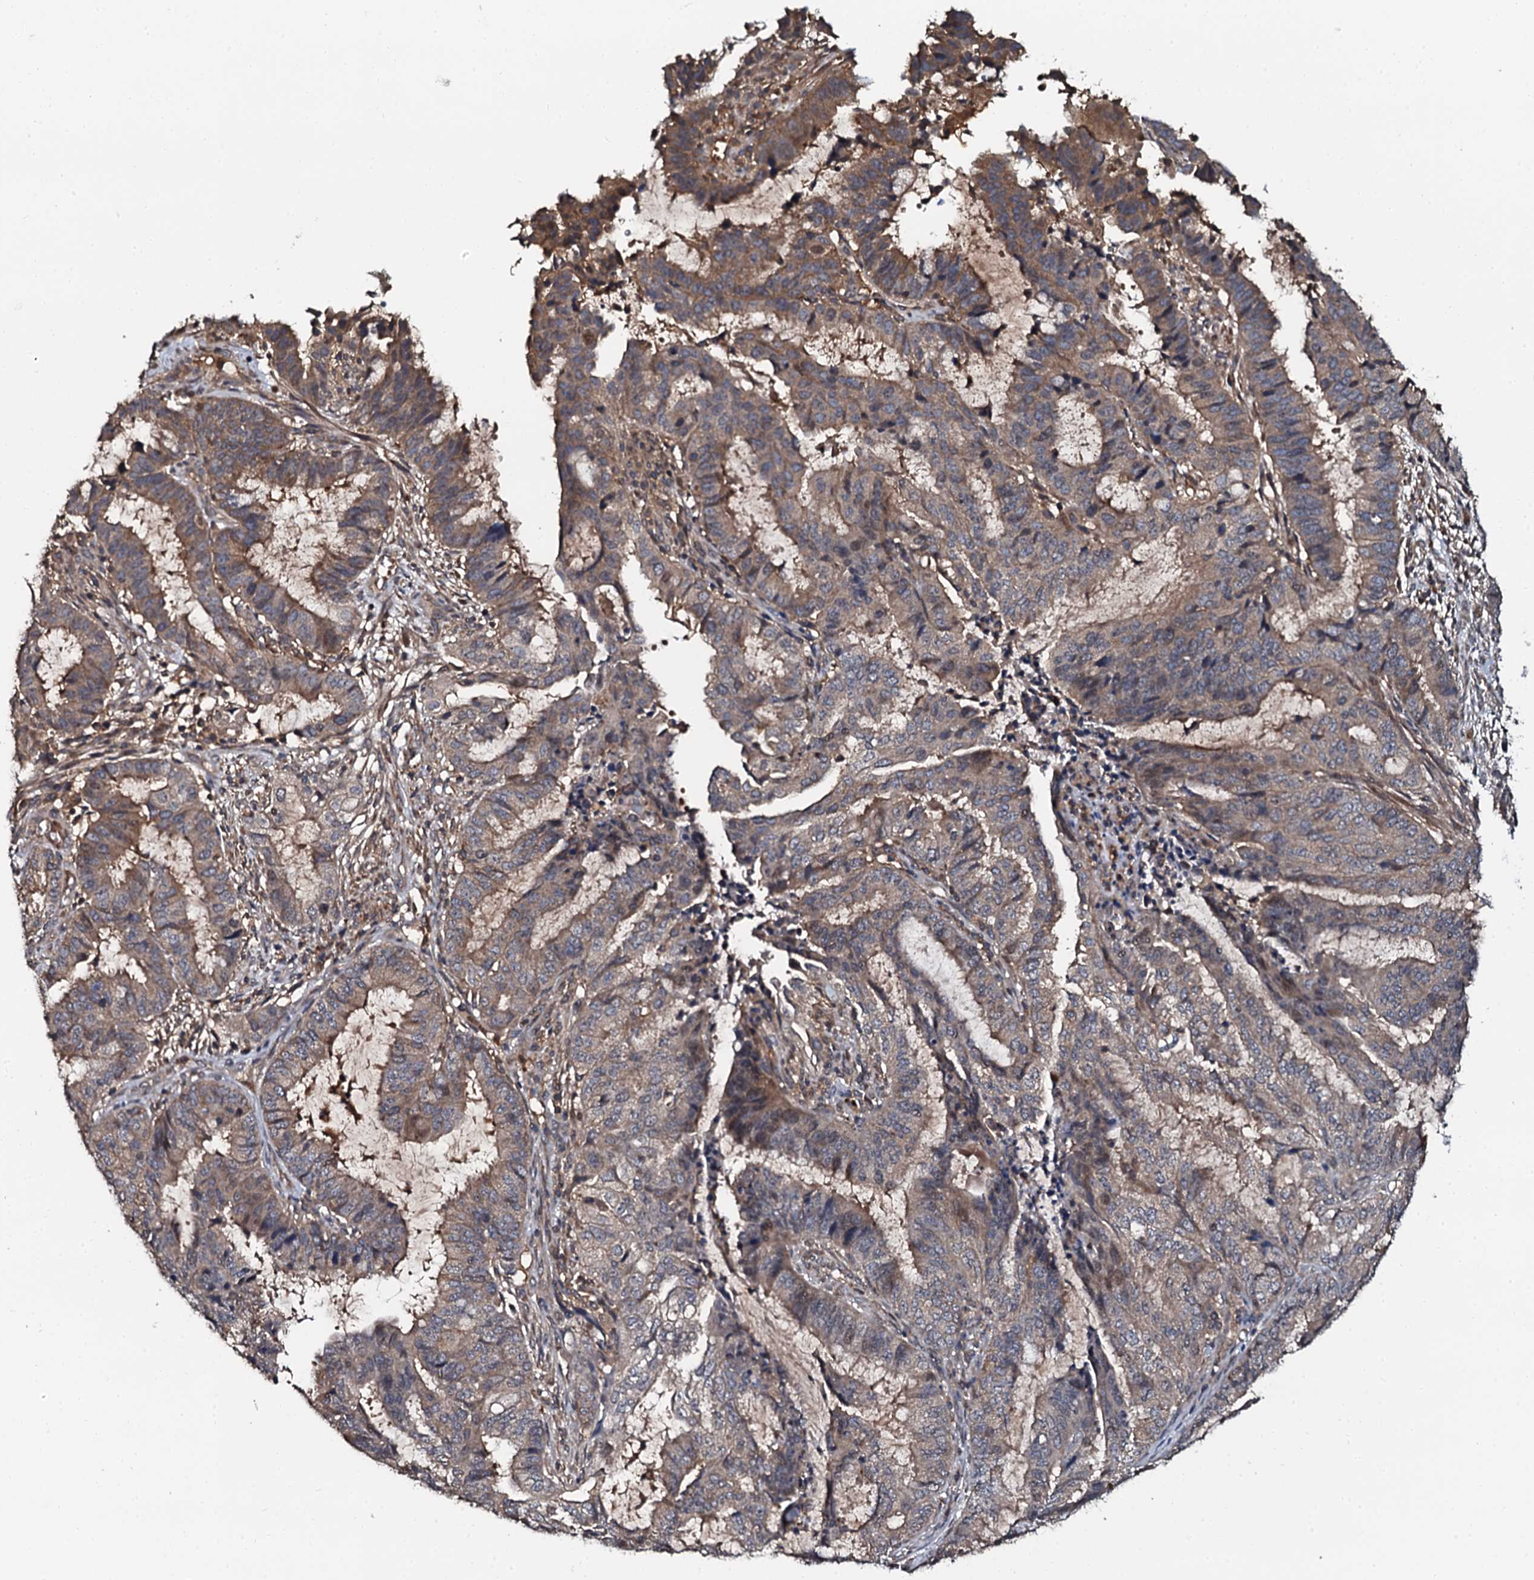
{"staining": {"intensity": "moderate", "quantity": "<25%", "location": "cytoplasmic/membranous"}, "tissue": "endometrial cancer", "cell_type": "Tumor cells", "image_type": "cancer", "snomed": [{"axis": "morphology", "description": "Adenocarcinoma, NOS"}, {"axis": "topography", "description": "Endometrium"}], "caption": "Immunohistochemical staining of endometrial adenocarcinoma shows low levels of moderate cytoplasmic/membranous staining in about <25% of tumor cells. (Brightfield microscopy of DAB IHC at high magnification).", "gene": "N4BP1", "patient": {"sex": "female", "age": 51}}